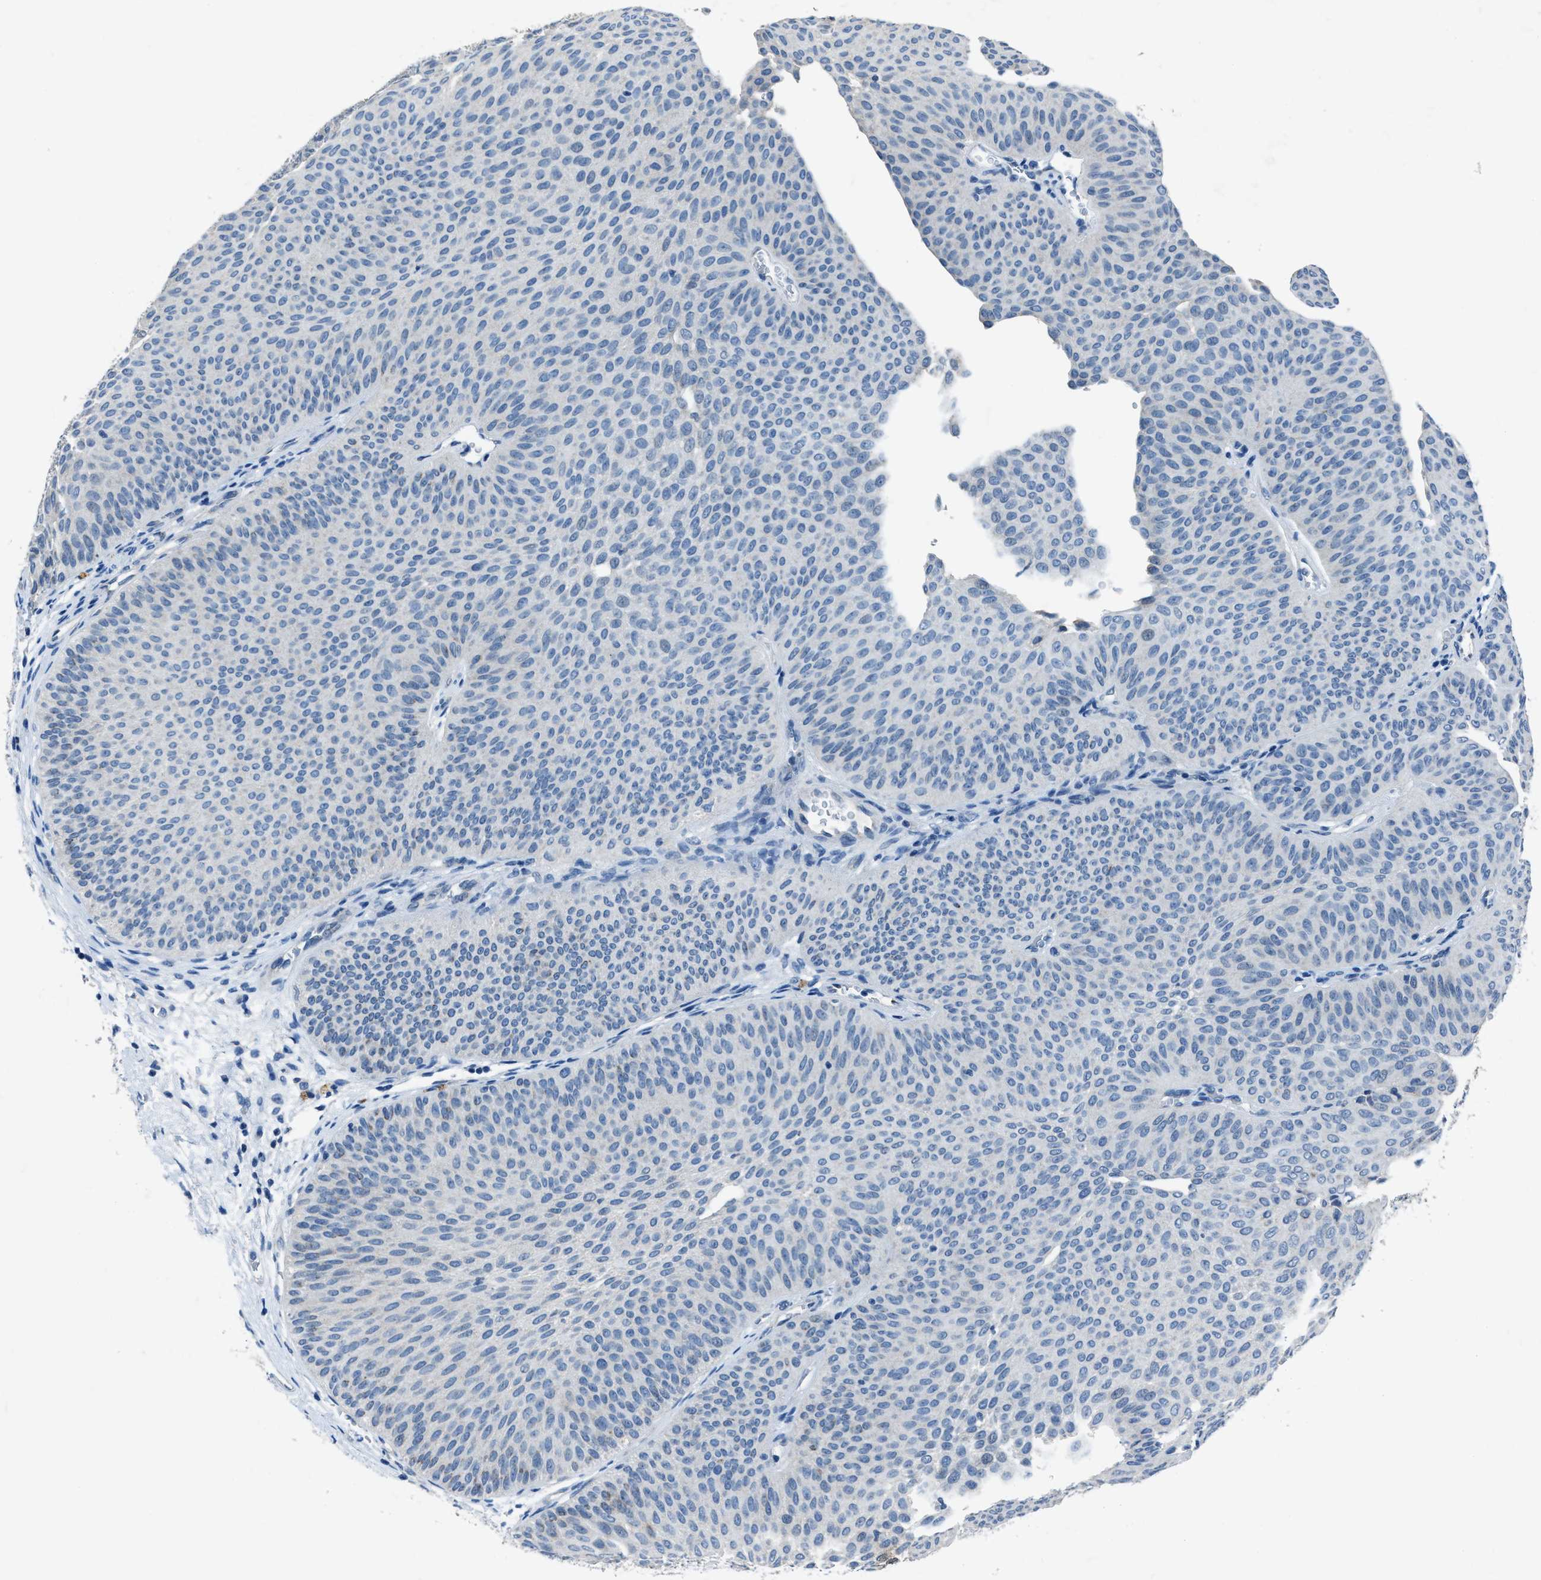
{"staining": {"intensity": "negative", "quantity": "none", "location": "none"}, "tissue": "urothelial cancer", "cell_type": "Tumor cells", "image_type": "cancer", "snomed": [{"axis": "morphology", "description": "Urothelial carcinoma, Low grade"}, {"axis": "topography", "description": "Urinary bladder"}], "caption": "This is an IHC micrograph of human urothelial cancer. There is no expression in tumor cells.", "gene": "ADAM2", "patient": {"sex": "female", "age": 60}}